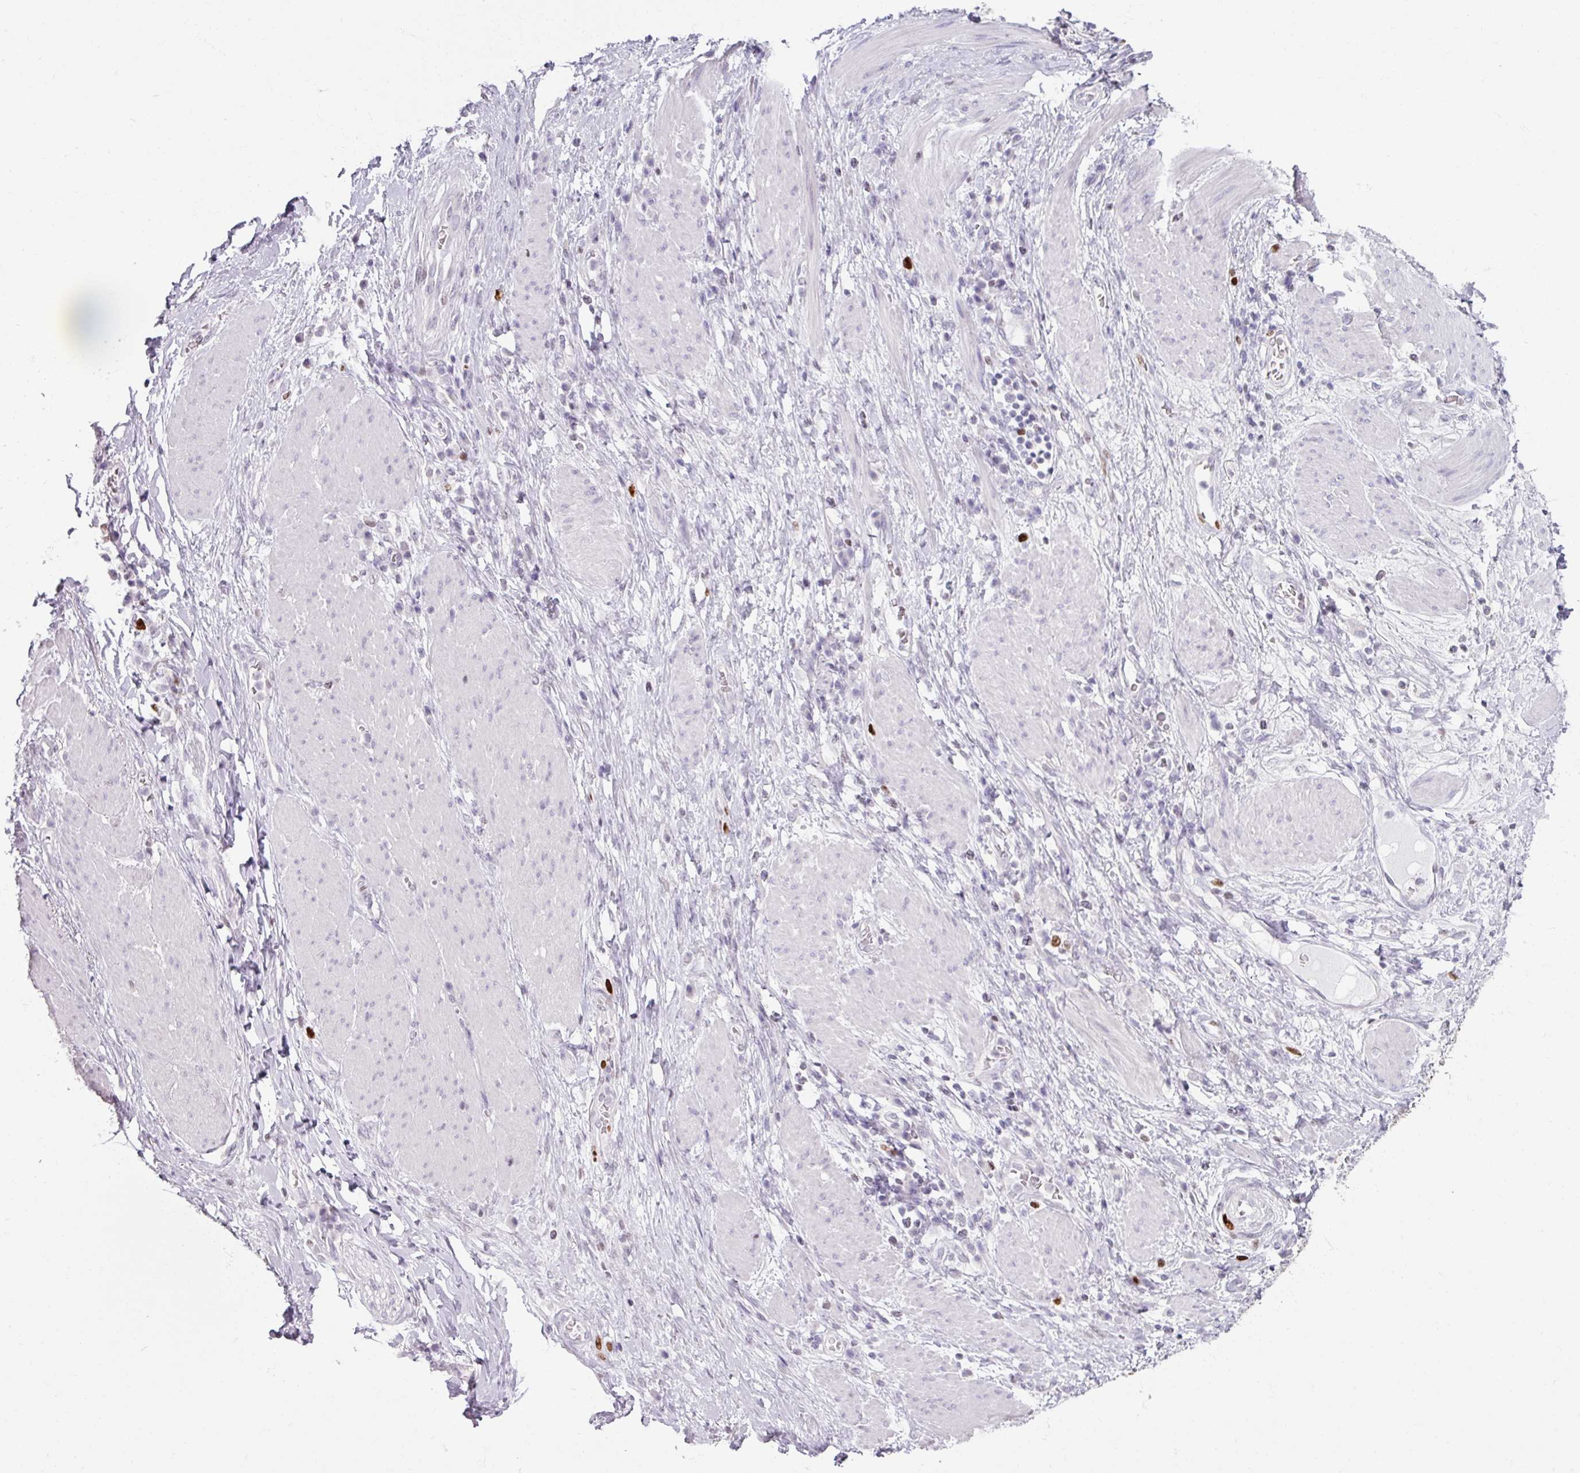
{"staining": {"intensity": "strong", "quantity": "25%-75%", "location": "nuclear"}, "tissue": "stomach cancer", "cell_type": "Tumor cells", "image_type": "cancer", "snomed": [{"axis": "morphology", "description": "Normal tissue, NOS"}, {"axis": "morphology", "description": "Adenocarcinoma, NOS"}, {"axis": "topography", "description": "Stomach"}], "caption": "About 25%-75% of tumor cells in stomach adenocarcinoma display strong nuclear protein staining as visualized by brown immunohistochemical staining.", "gene": "ATAD2", "patient": {"sex": "female", "age": 64}}